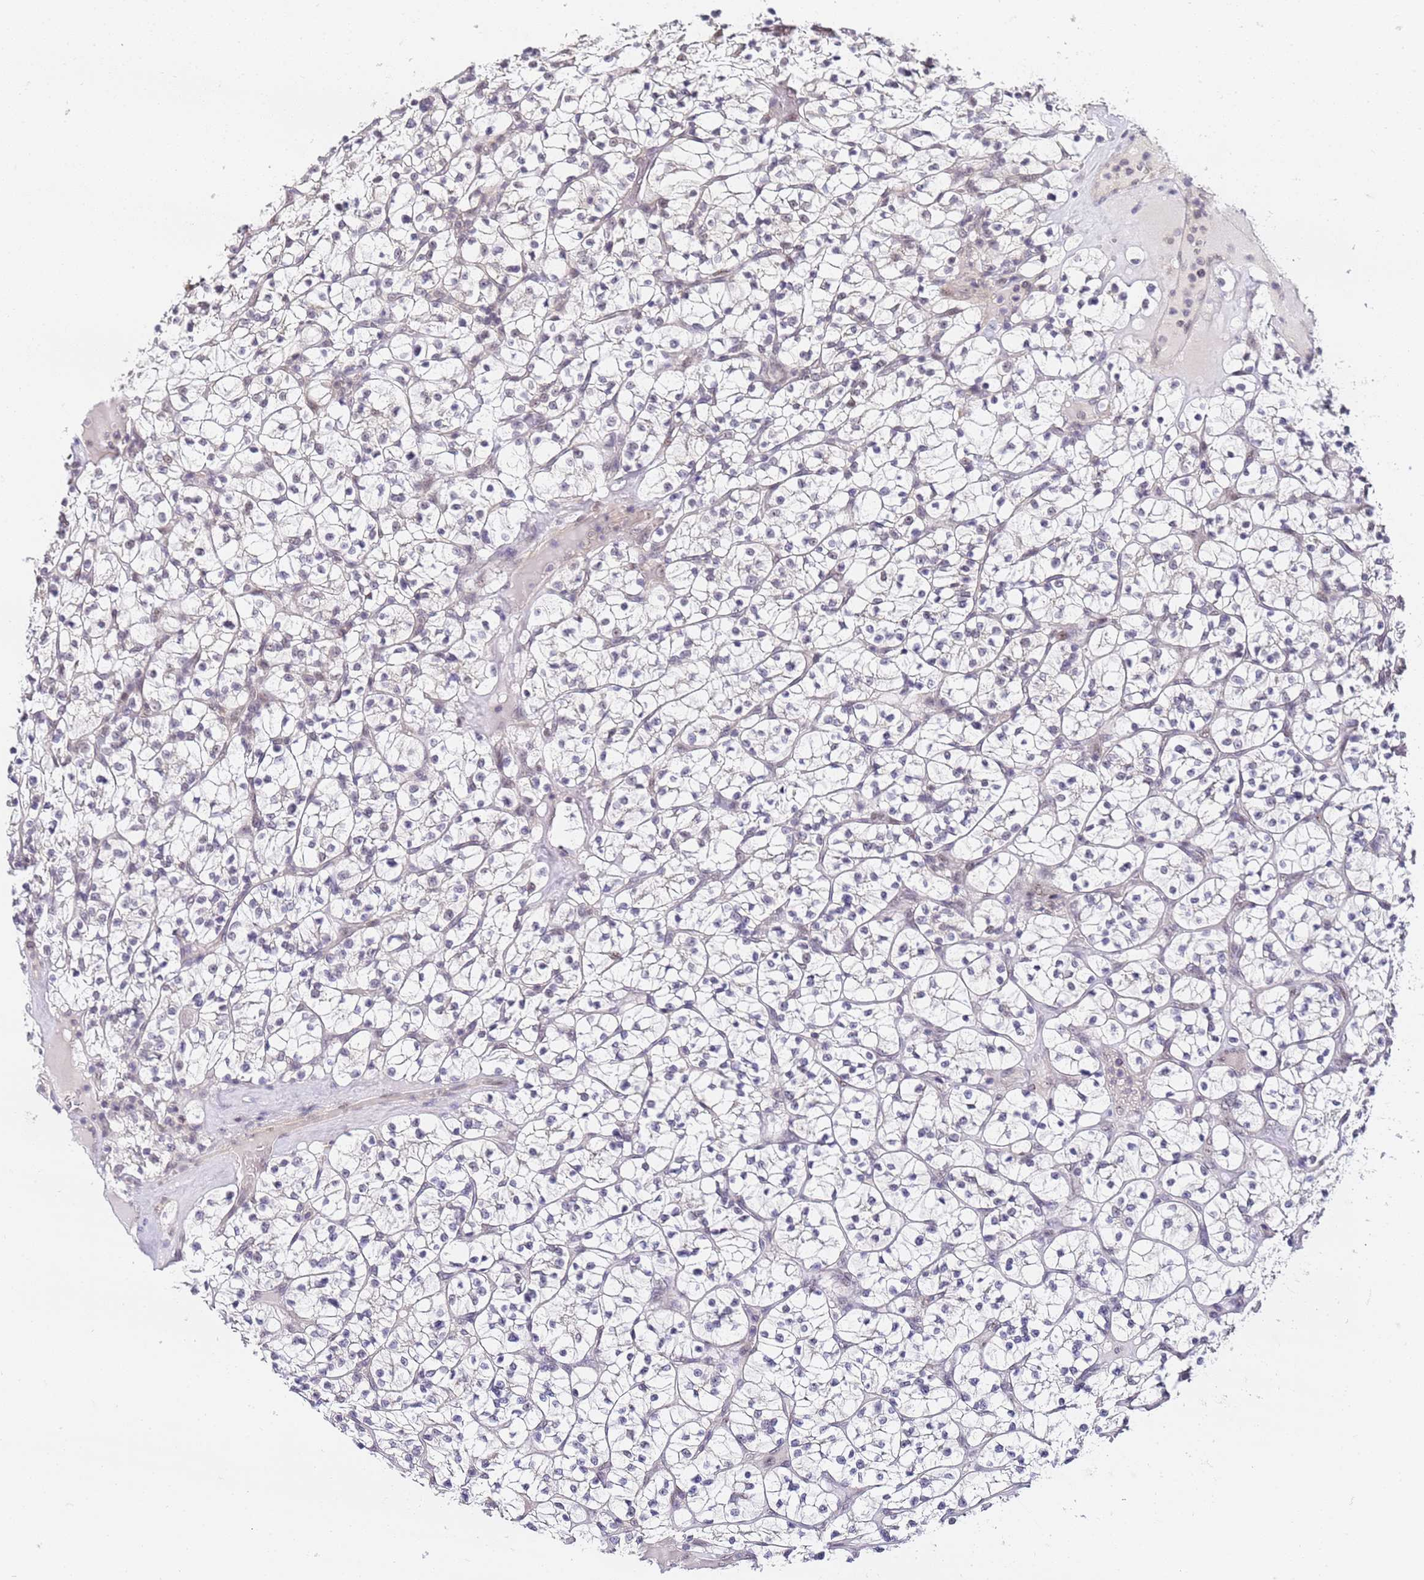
{"staining": {"intensity": "negative", "quantity": "none", "location": "none"}, "tissue": "renal cancer", "cell_type": "Tumor cells", "image_type": "cancer", "snomed": [{"axis": "morphology", "description": "Adenocarcinoma, NOS"}, {"axis": "topography", "description": "Kidney"}], "caption": "Immunohistochemistry of human adenocarcinoma (renal) displays no expression in tumor cells.", "gene": "LSM3", "patient": {"sex": "female", "age": 64}}